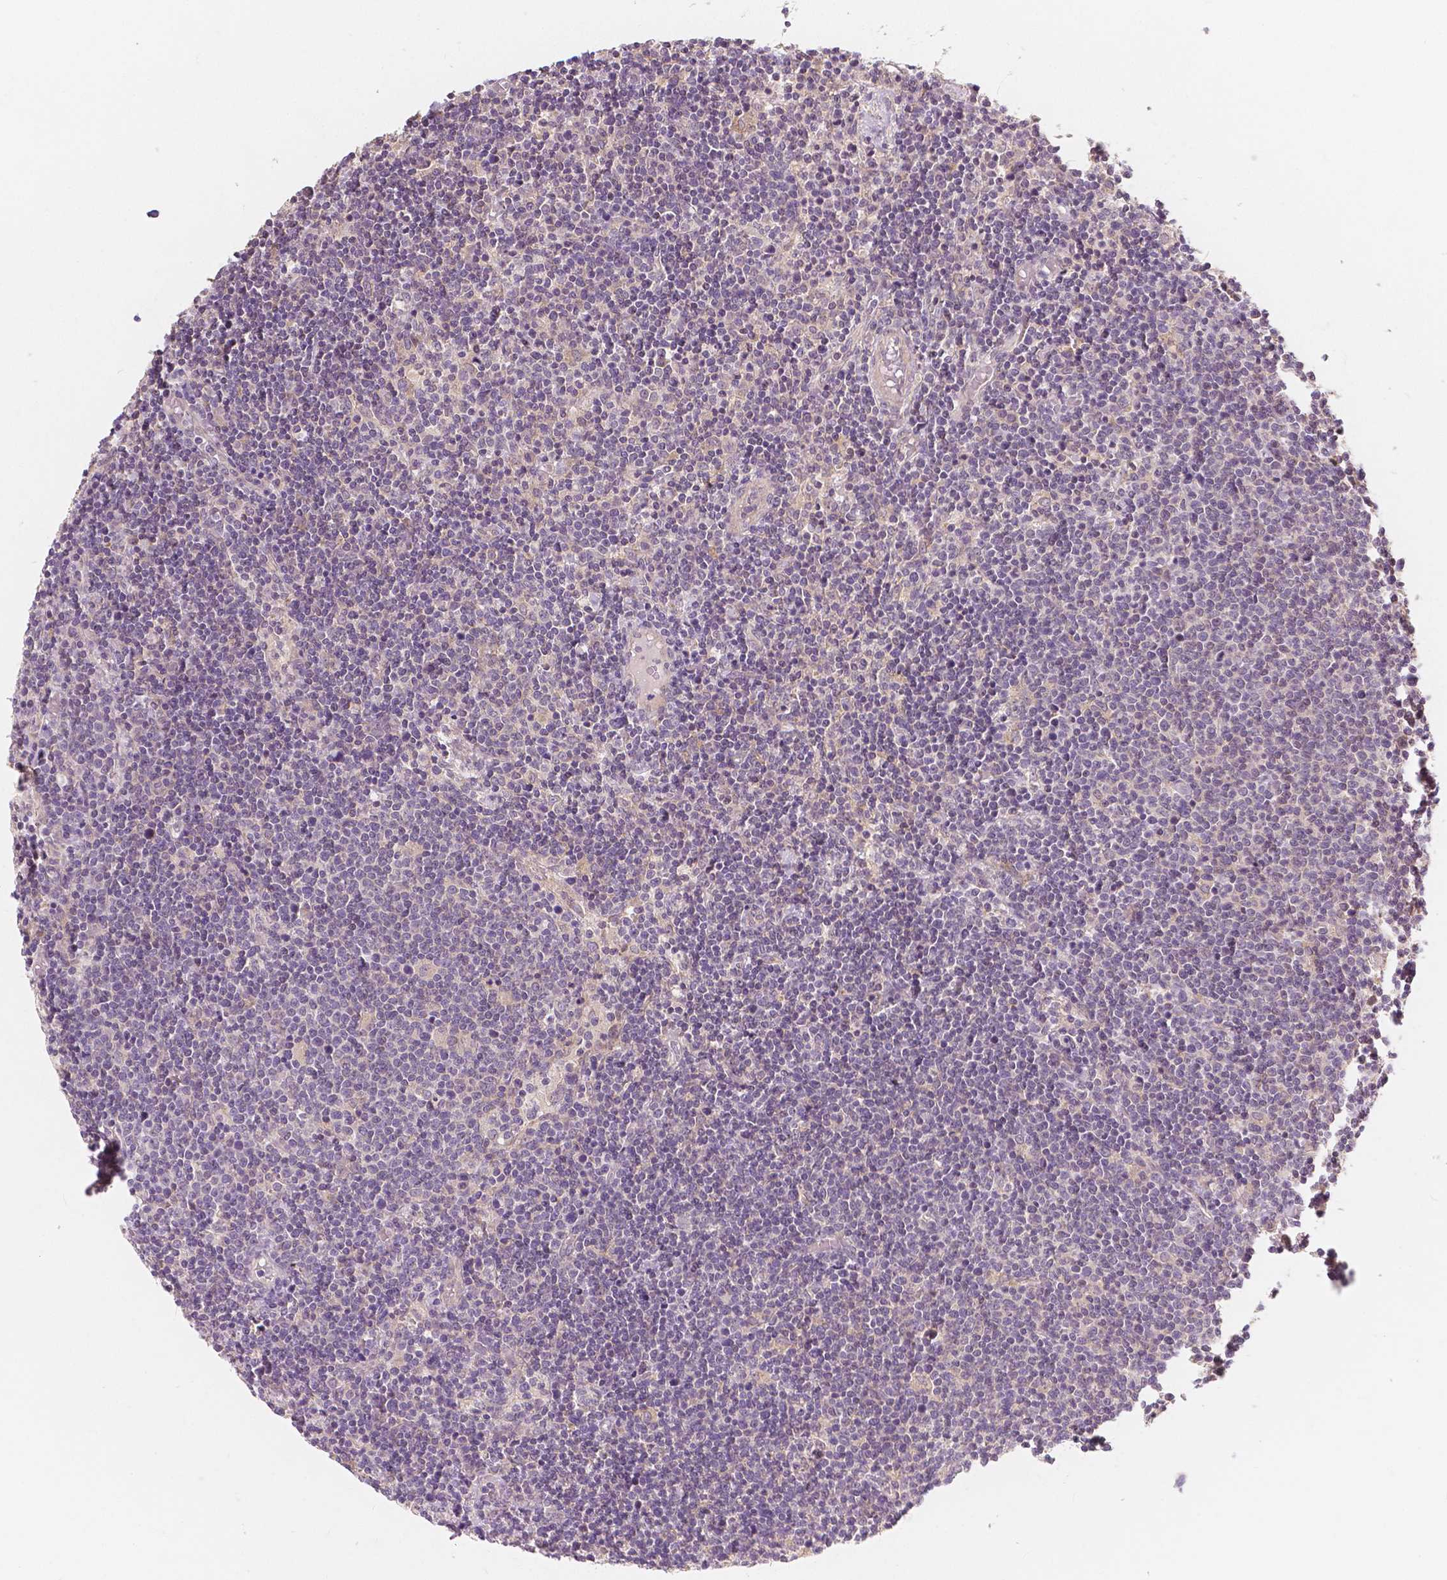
{"staining": {"intensity": "negative", "quantity": "none", "location": "none"}, "tissue": "lymphoma", "cell_type": "Tumor cells", "image_type": "cancer", "snomed": [{"axis": "morphology", "description": "Malignant lymphoma, non-Hodgkin's type, High grade"}, {"axis": "topography", "description": "Lymph node"}], "caption": "IHC histopathology image of neoplastic tissue: human lymphoma stained with DAB displays no significant protein positivity in tumor cells. (DAB immunohistochemistry with hematoxylin counter stain).", "gene": "SNX12", "patient": {"sex": "male", "age": 61}}